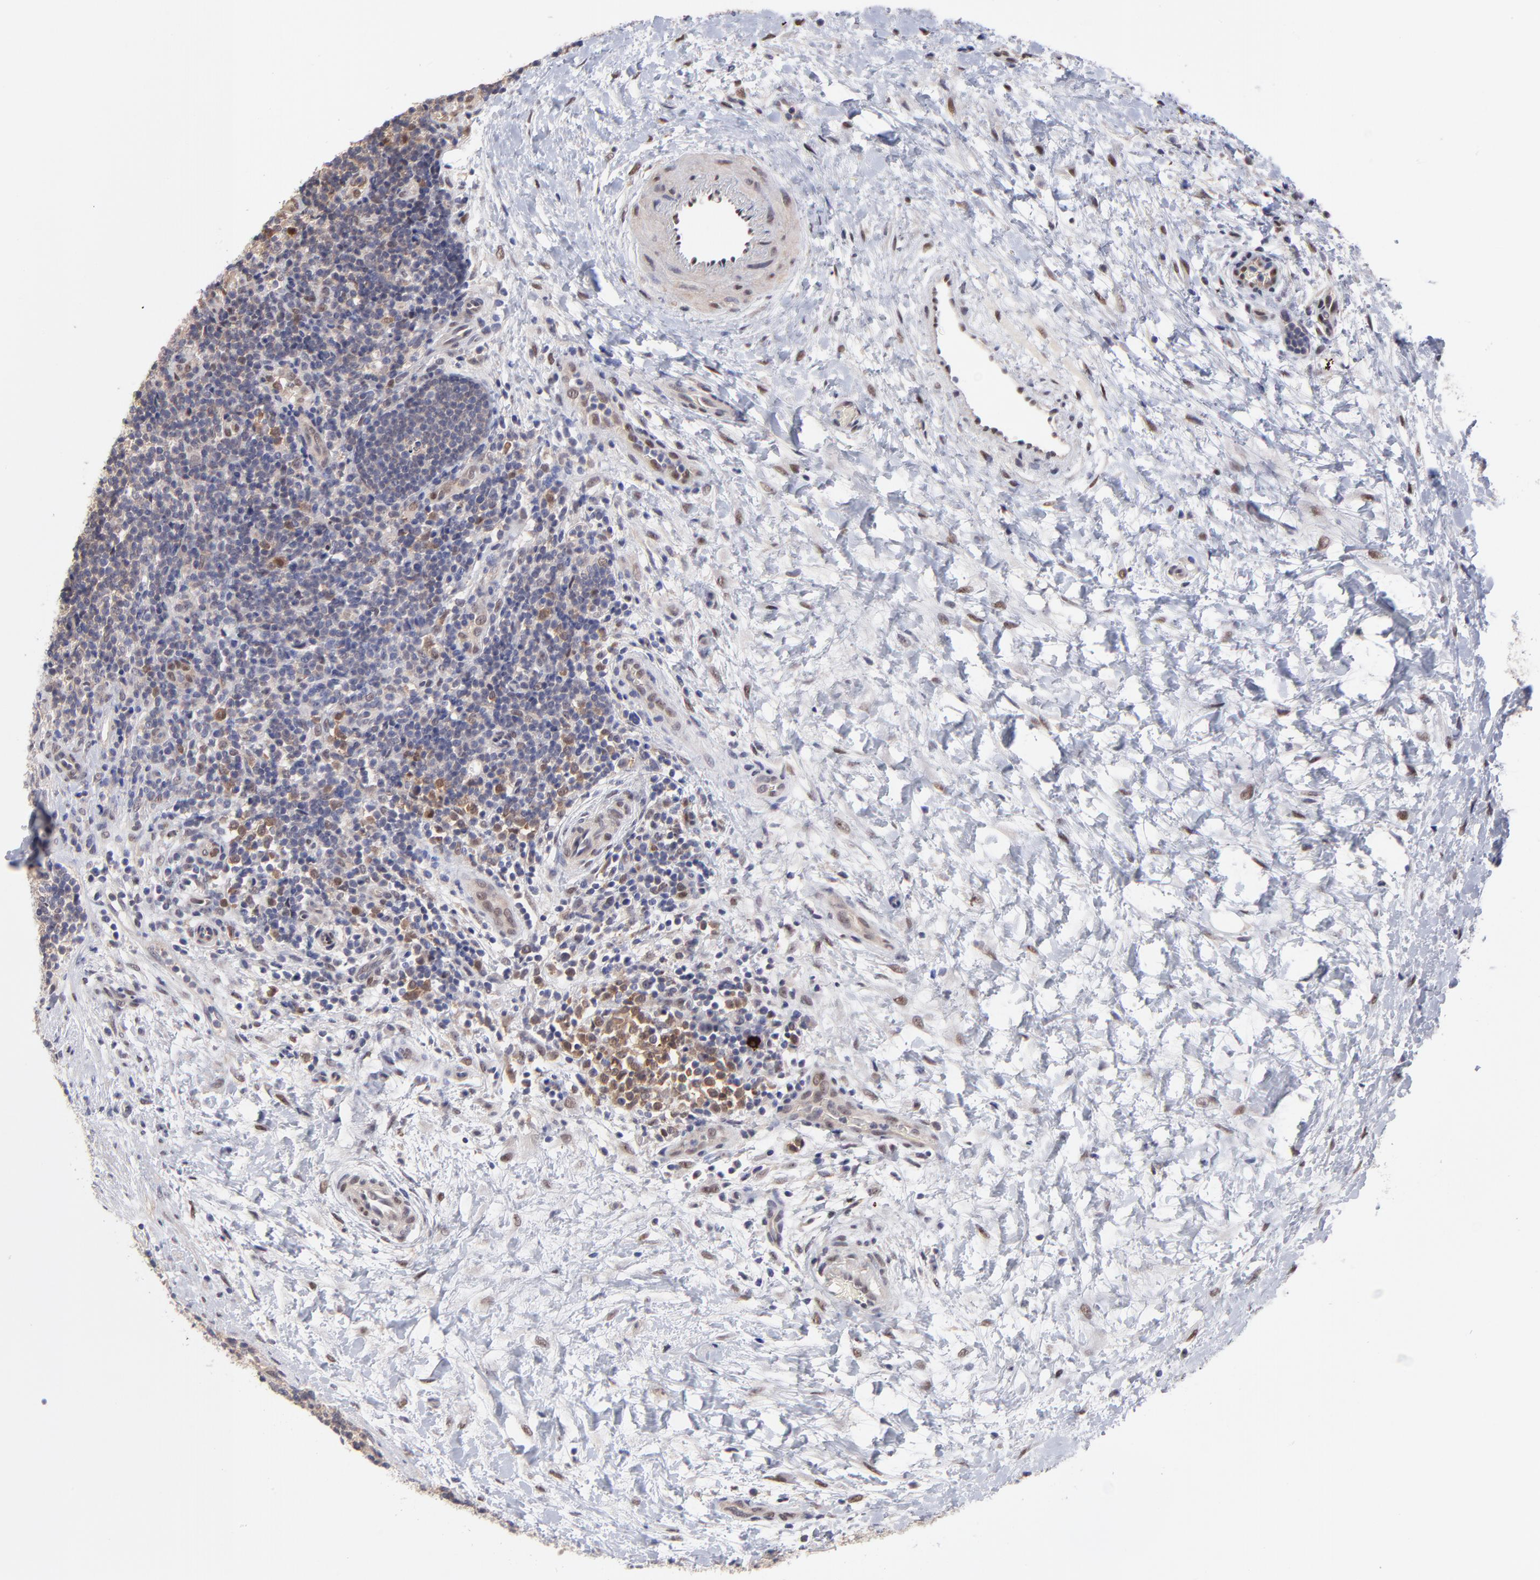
{"staining": {"intensity": "weak", "quantity": "25%-75%", "location": "cytoplasmic/membranous"}, "tissue": "lymphoma", "cell_type": "Tumor cells", "image_type": "cancer", "snomed": [{"axis": "morphology", "description": "Malignant lymphoma, non-Hodgkin's type, Low grade"}, {"axis": "topography", "description": "Lymph node"}], "caption": "Malignant lymphoma, non-Hodgkin's type (low-grade) stained with IHC reveals weak cytoplasmic/membranous expression in about 25%-75% of tumor cells.", "gene": "UBE2E3", "patient": {"sex": "female", "age": 76}}